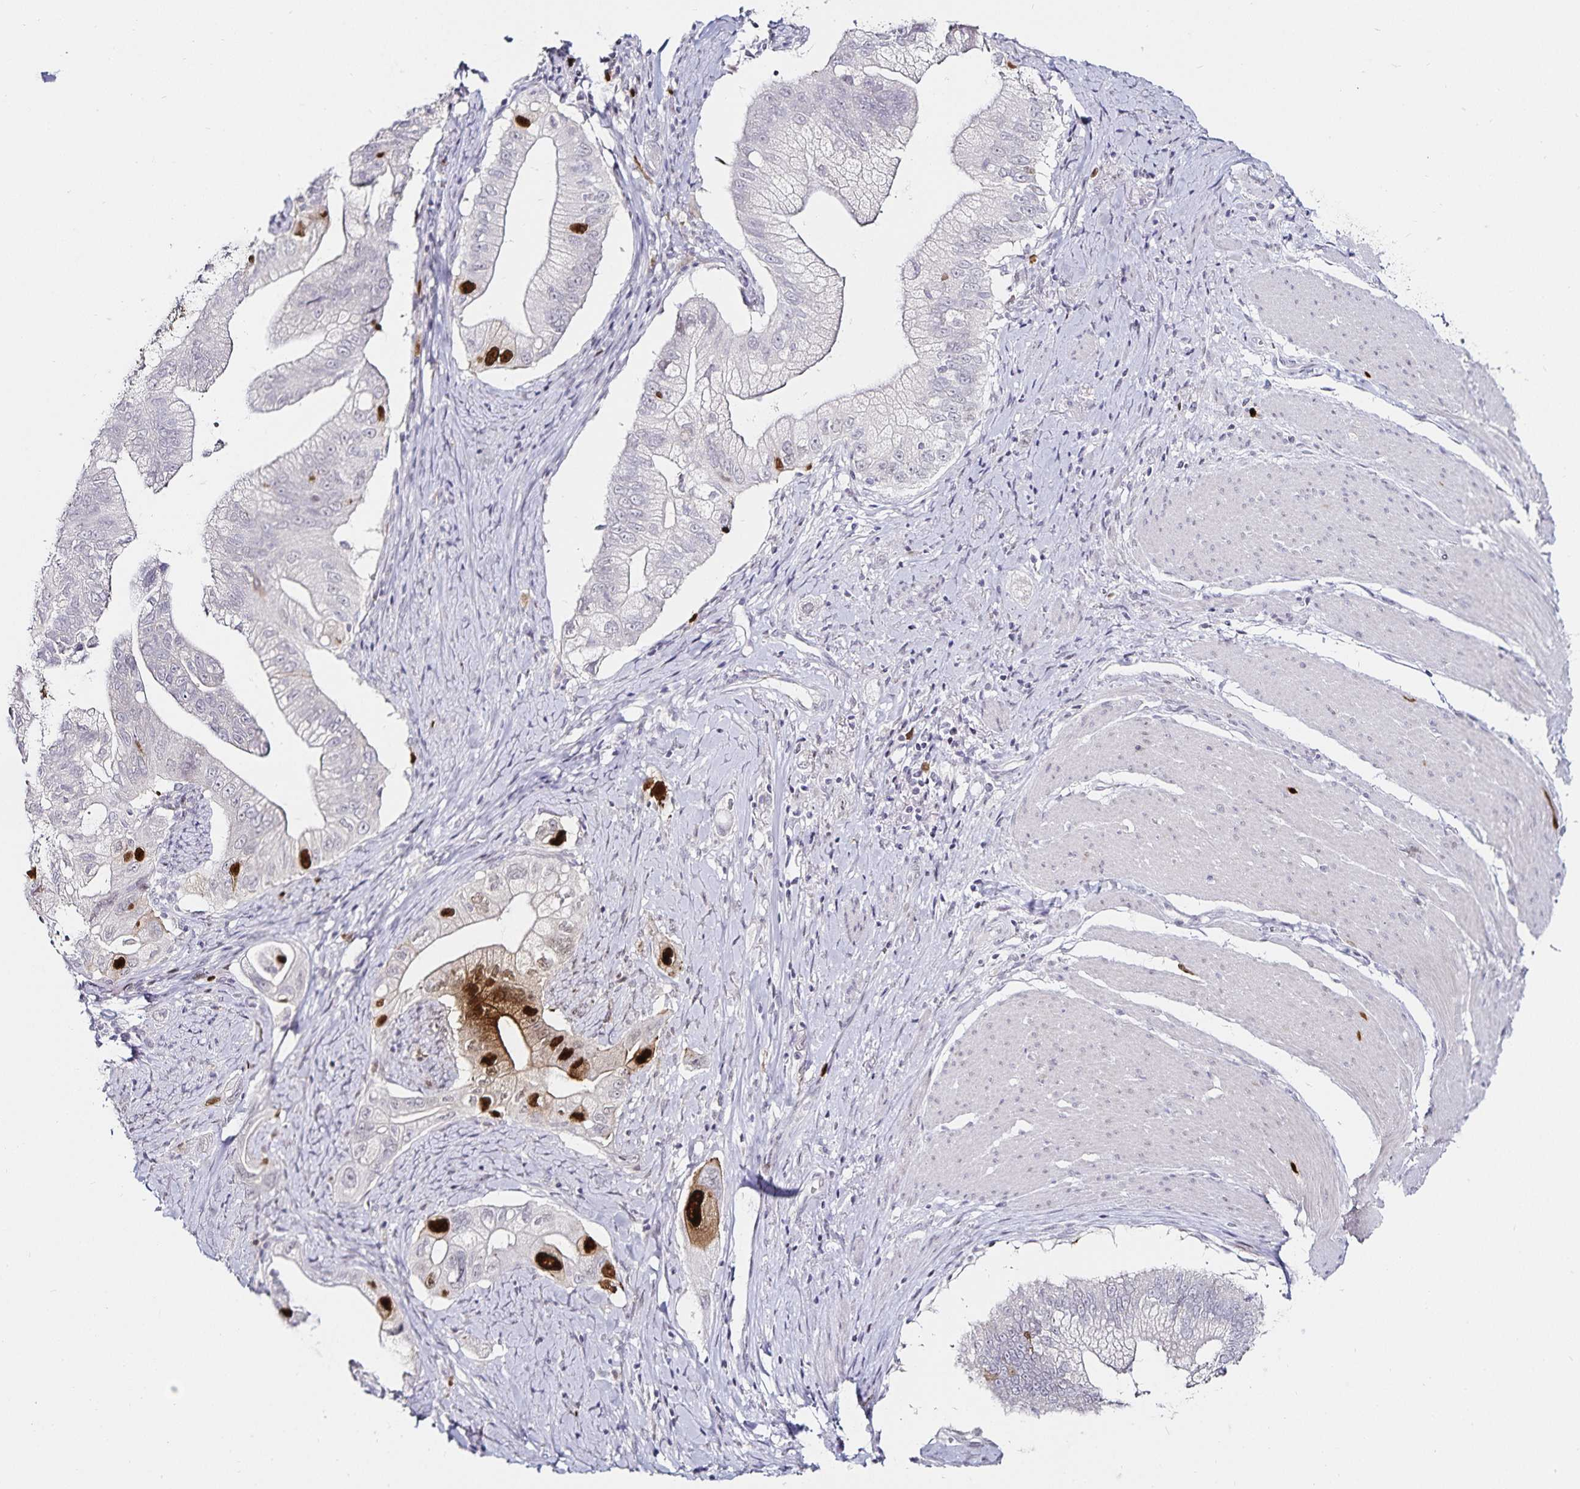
{"staining": {"intensity": "strong", "quantity": "<25%", "location": "nuclear"}, "tissue": "pancreatic cancer", "cell_type": "Tumor cells", "image_type": "cancer", "snomed": [{"axis": "morphology", "description": "Adenocarcinoma, NOS"}, {"axis": "topography", "description": "Pancreas"}], "caption": "Pancreatic cancer tissue displays strong nuclear positivity in about <25% of tumor cells", "gene": "ANLN", "patient": {"sex": "male", "age": 70}}